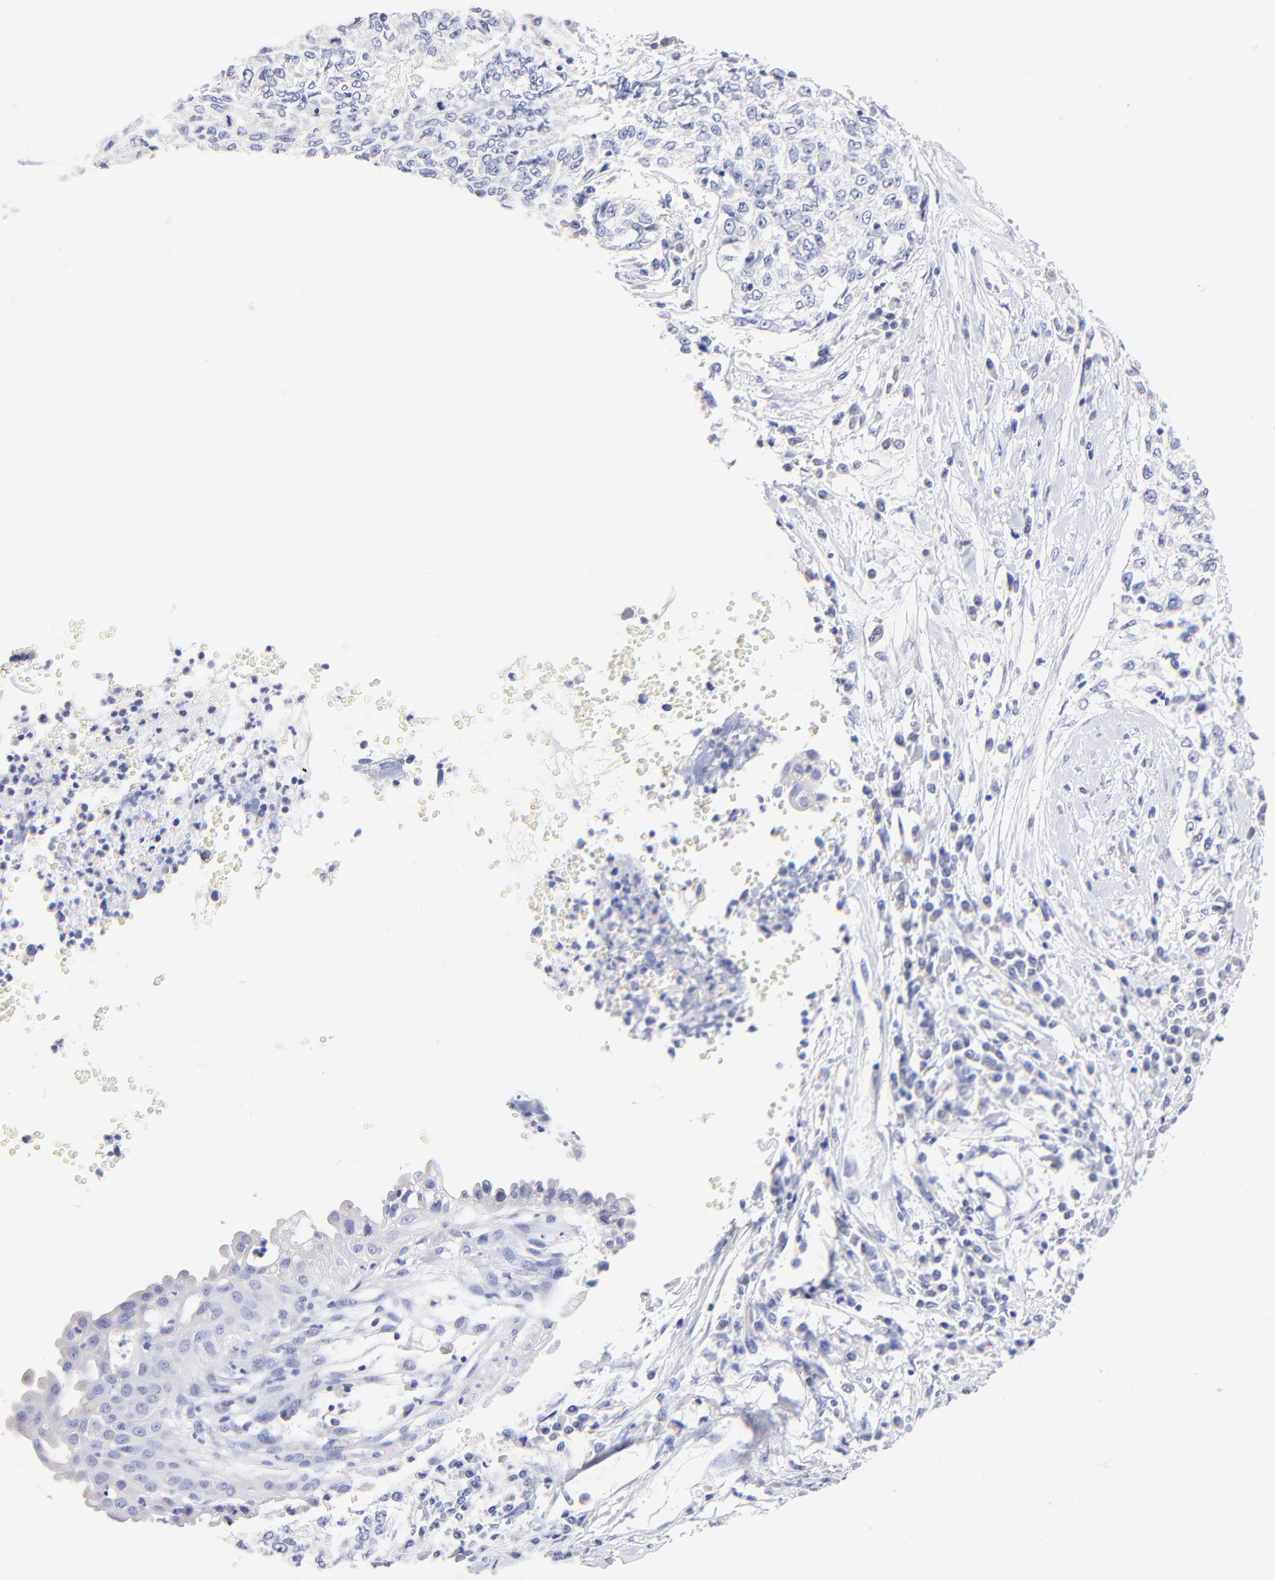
{"staining": {"intensity": "negative", "quantity": "none", "location": "none"}, "tissue": "cervical cancer", "cell_type": "Tumor cells", "image_type": "cancer", "snomed": [{"axis": "morphology", "description": "Normal tissue, NOS"}, {"axis": "morphology", "description": "Squamous cell carcinoma, NOS"}, {"axis": "topography", "description": "Cervix"}], "caption": "Immunohistochemistry histopathology image of neoplastic tissue: cervical cancer (squamous cell carcinoma) stained with DAB (3,3'-diaminobenzidine) reveals no significant protein positivity in tumor cells. (DAB immunohistochemistry (IHC), high magnification).", "gene": "RAB3A", "patient": {"sex": "female", "age": 45}}